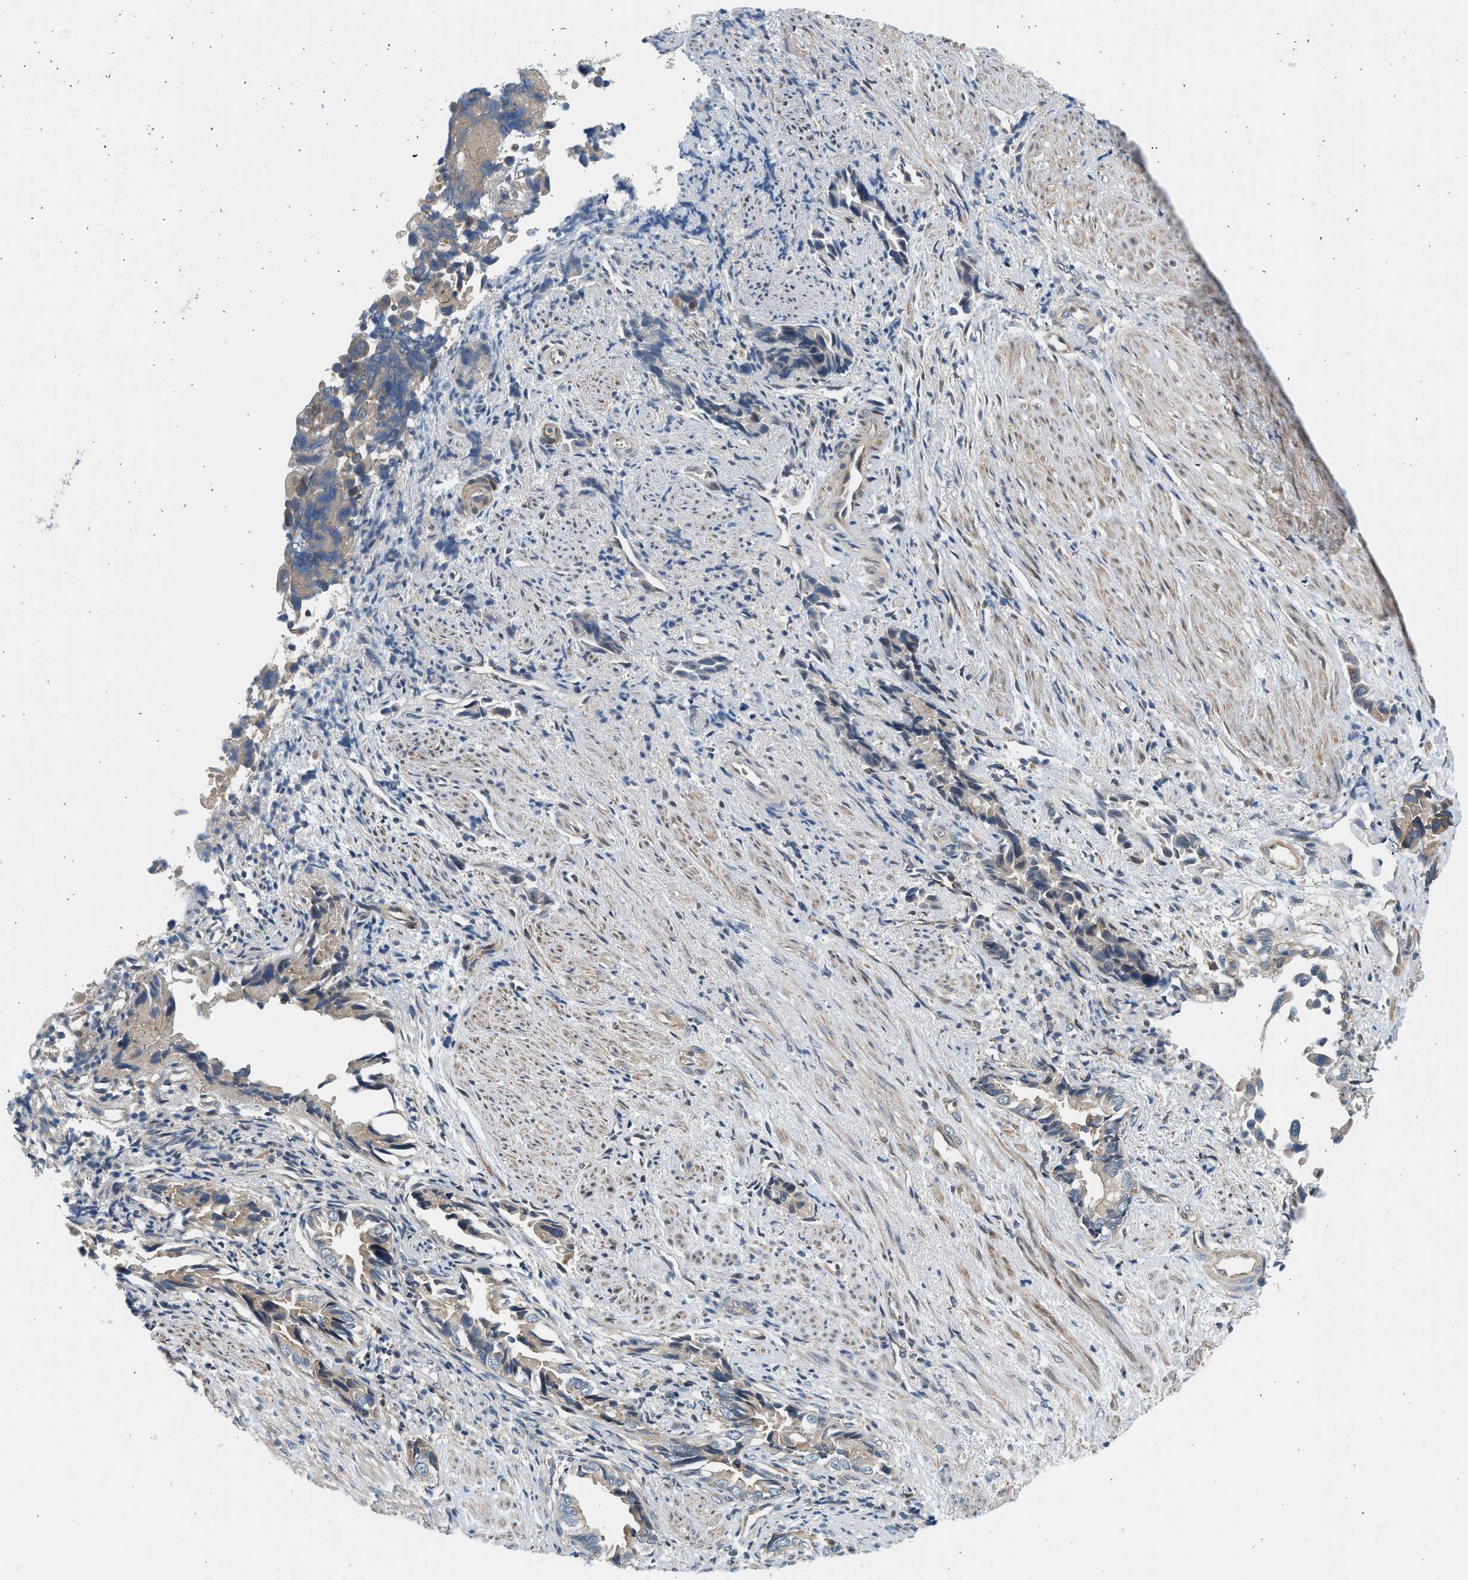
{"staining": {"intensity": "weak", "quantity": "25%-75%", "location": "cytoplasmic/membranous"}, "tissue": "liver cancer", "cell_type": "Tumor cells", "image_type": "cancer", "snomed": [{"axis": "morphology", "description": "Cholangiocarcinoma"}, {"axis": "topography", "description": "Liver"}], "caption": "This micrograph demonstrates immunohistochemistry staining of liver cholangiocarcinoma, with low weak cytoplasmic/membranous staining in approximately 25%-75% of tumor cells.", "gene": "KDELR2", "patient": {"sex": "female", "age": 79}}